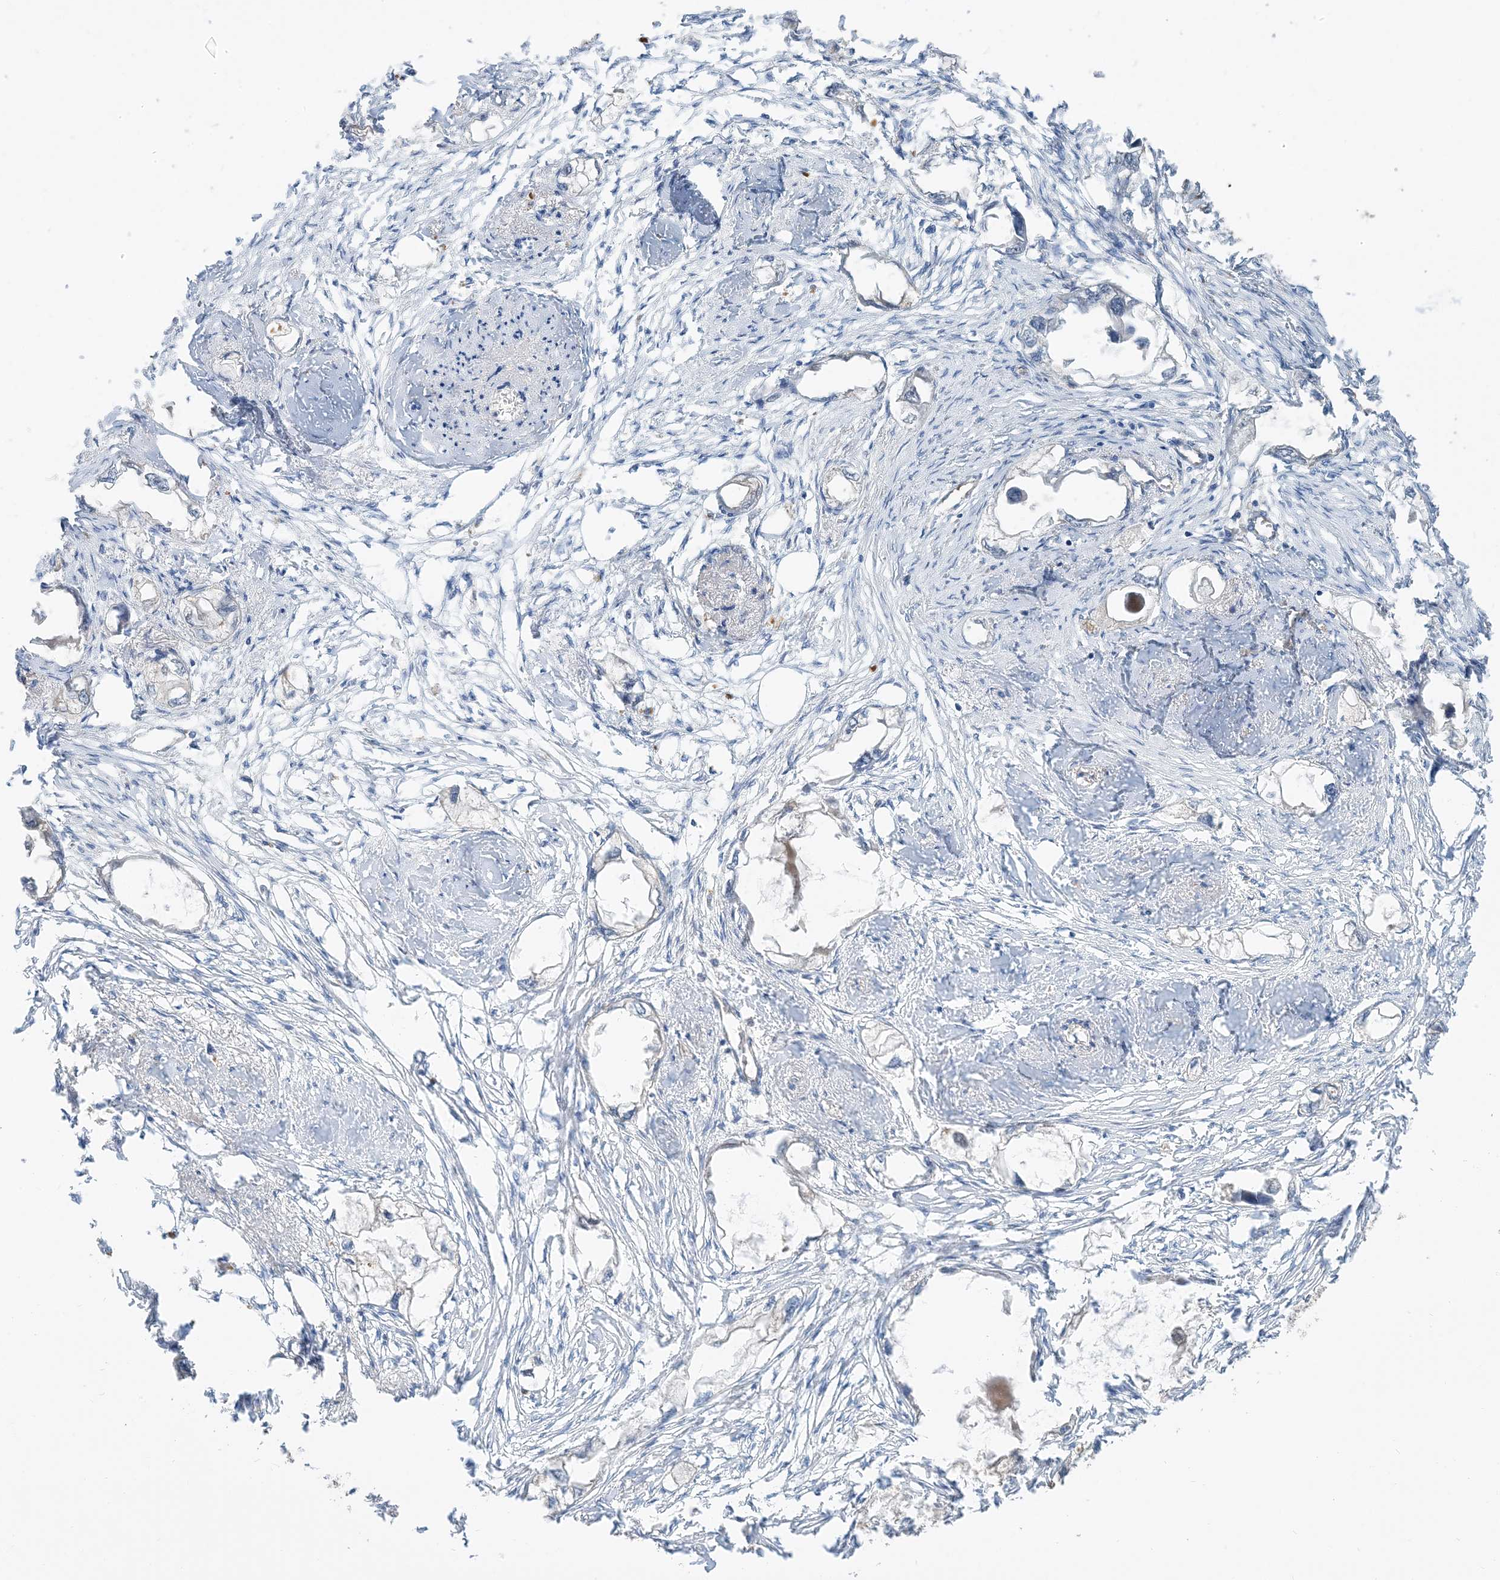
{"staining": {"intensity": "negative", "quantity": "none", "location": "none"}, "tissue": "endometrial cancer", "cell_type": "Tumor cells", "image_type": "cancer", "snomed": [{"axis": "morphology", "description": "Adenocarcinoma, NOS"}, {"axis": "morphology", "description": "Adenocarcinoma, metastatic, NOS"}, {"axis": "topography", "description": "Adipose tissue"}, {"axis": "topography", "description": "Endometrium"}], "caption": "An image of human endometrial cancer is negative for staining in tumor cells.", "gene": "USP53", "patient": {"sex": "female", "age": 67}}